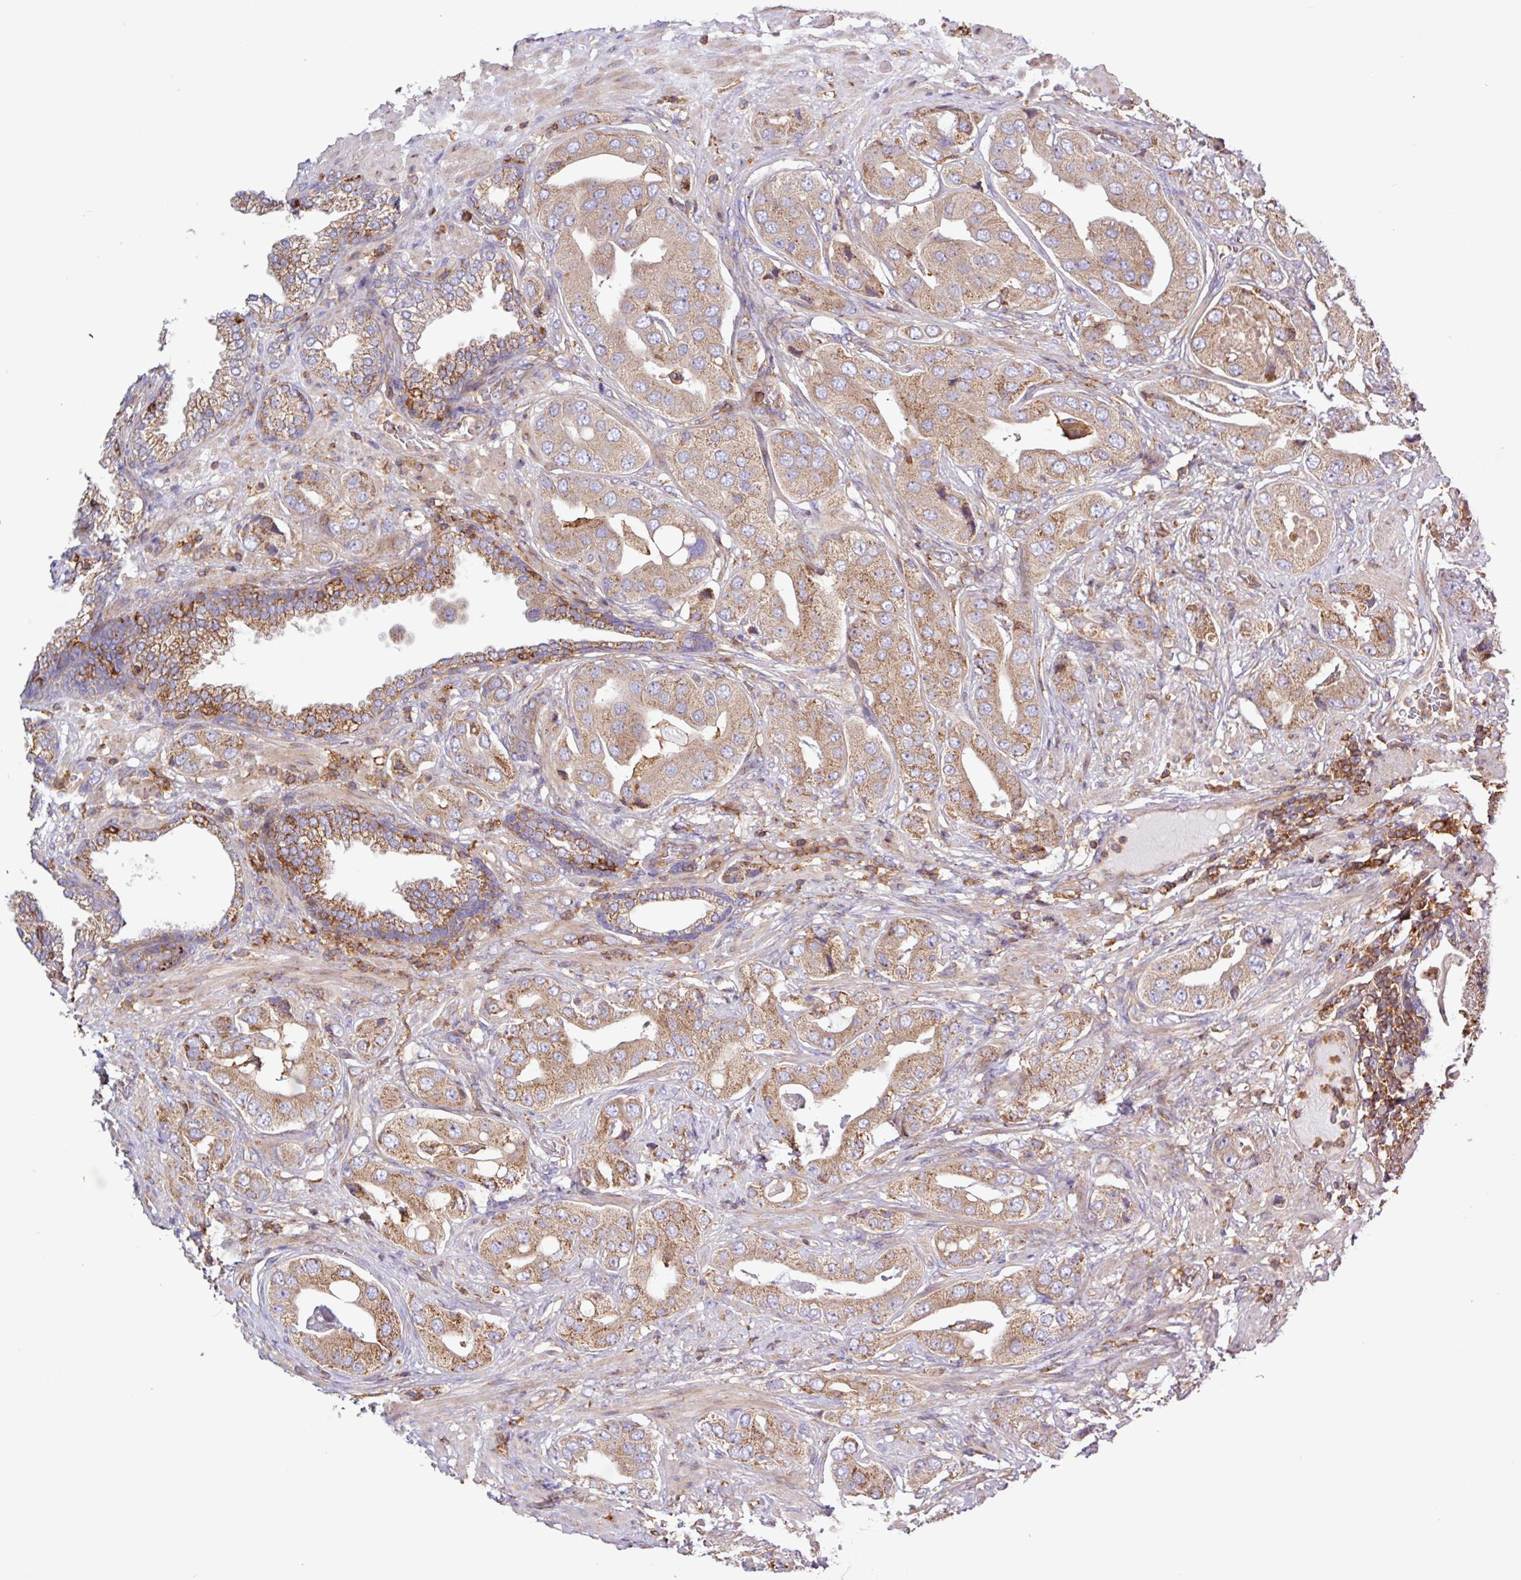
{"staining": {"intensity": "moderate", "quantity": ">75%", "location": "cytoplasmic/membranous"}, "tissue": "prostate cancer", "cell_type": "Tumor cells", "image_type": "cancer", "snomed": [{"axis": "morphology", "description": "Adenocarcinoma, High grade"}, {"axis": "topography", "description": "Prostate"}], "caption": "Immunohistochemical staining of prostate cancer (high-grade adenocarcinoma) displays moderate cytoplasmic/membranous protein positivity in about >75% of tumor cells.", "gene": "ACTR3", "patient": {"sex": "male", "age": 63}}